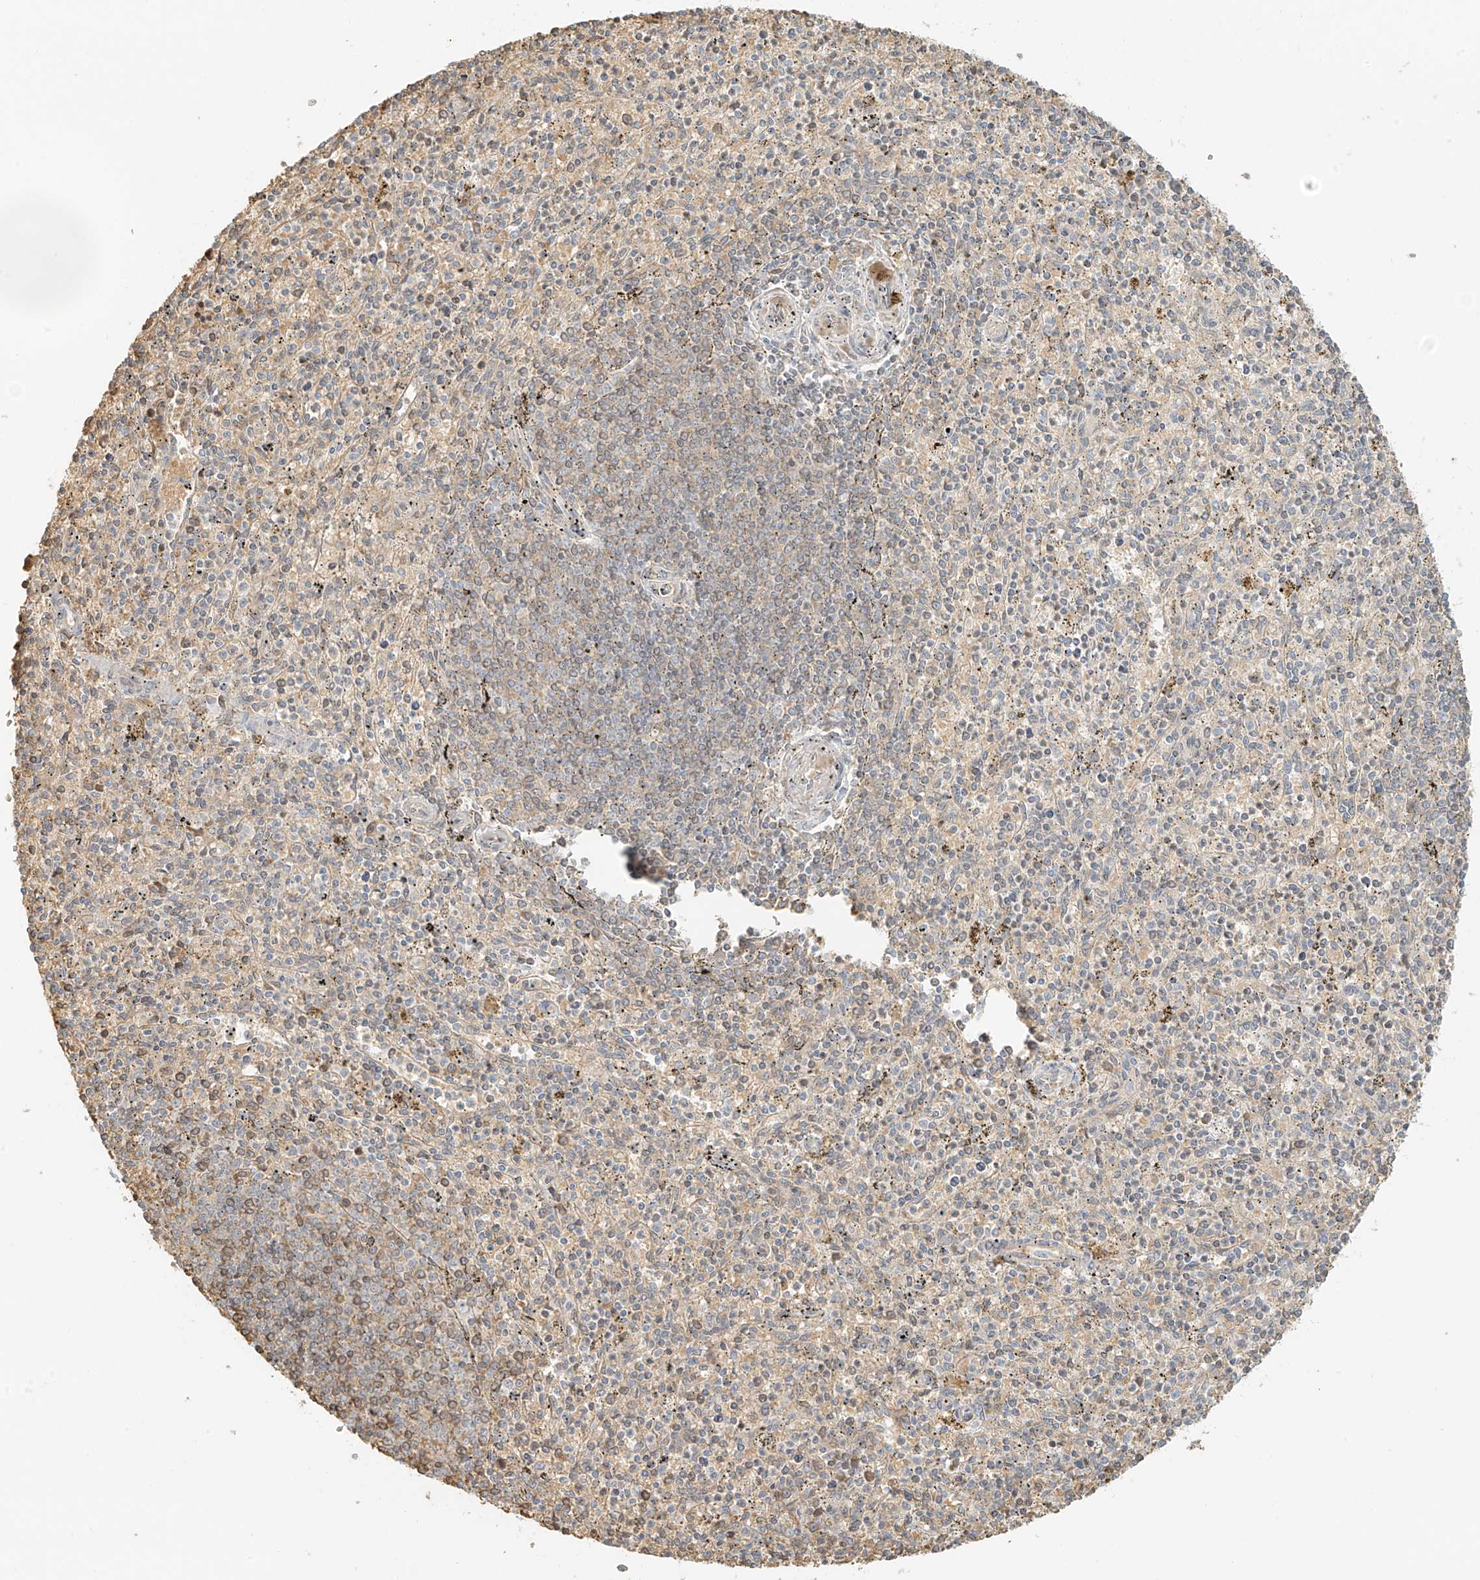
{"staining": {"intensity": "weak", "quantity": "<25%", "location": "cytoplasmic/membranous"}, "tissue": "spleen", "cell_type": "Cells in red pulp", "image_type": "normal", "snomed": [{"axis": "morphology", "description": "Normal tissue, NOS"}, {"axis": "topography", "description": "Spleen"}], "caption": "Immunohistochemical staining of benign human spleen exhibits no significant expression in cells in red pulp.", "gene": "UPK1B", "patient": {"sex": "male", "age": 72}}